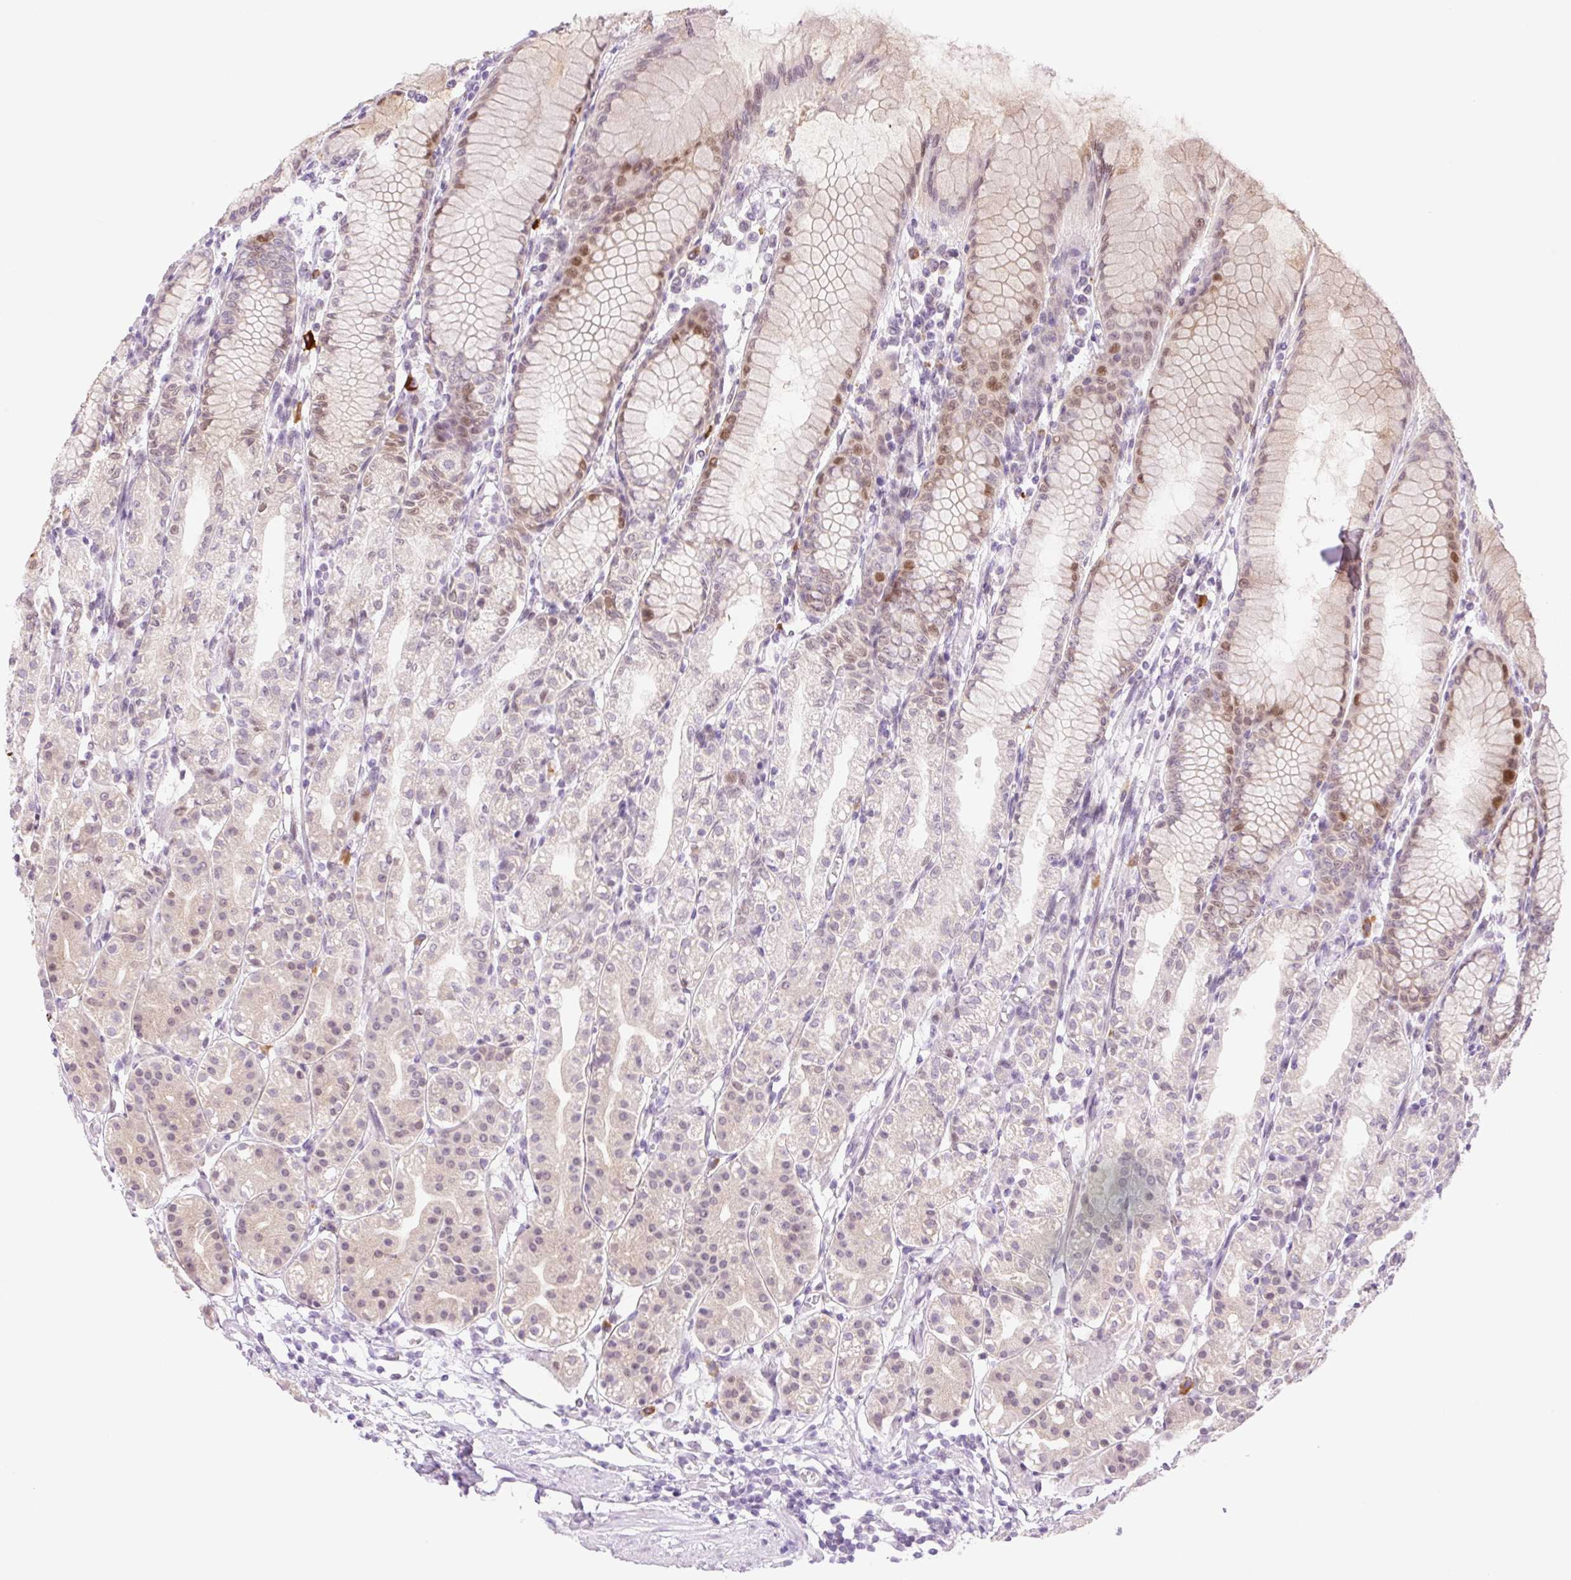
{"staining": {"intensity": "moderate", "quantity": "25%-75%", "location": "nuclear"}, "tissue": "stomach", "cell_type": "Glandular cells", "image_type": "normal", "snomed": [{"axis": "morphology", "description": "Normal tissue, NOS"}, {"axis": "topography", "description": "Stomach"}], "caption": "Immunohistochemistry (IHC) micrograph of normal human stomach stained for a protein (brown), which displays medium levels of moderate nuclear staining in approximately 25%-75% of glandular cells.", "gene": "SPRYD4", "patient": {"sex": "female", "age": 57}}